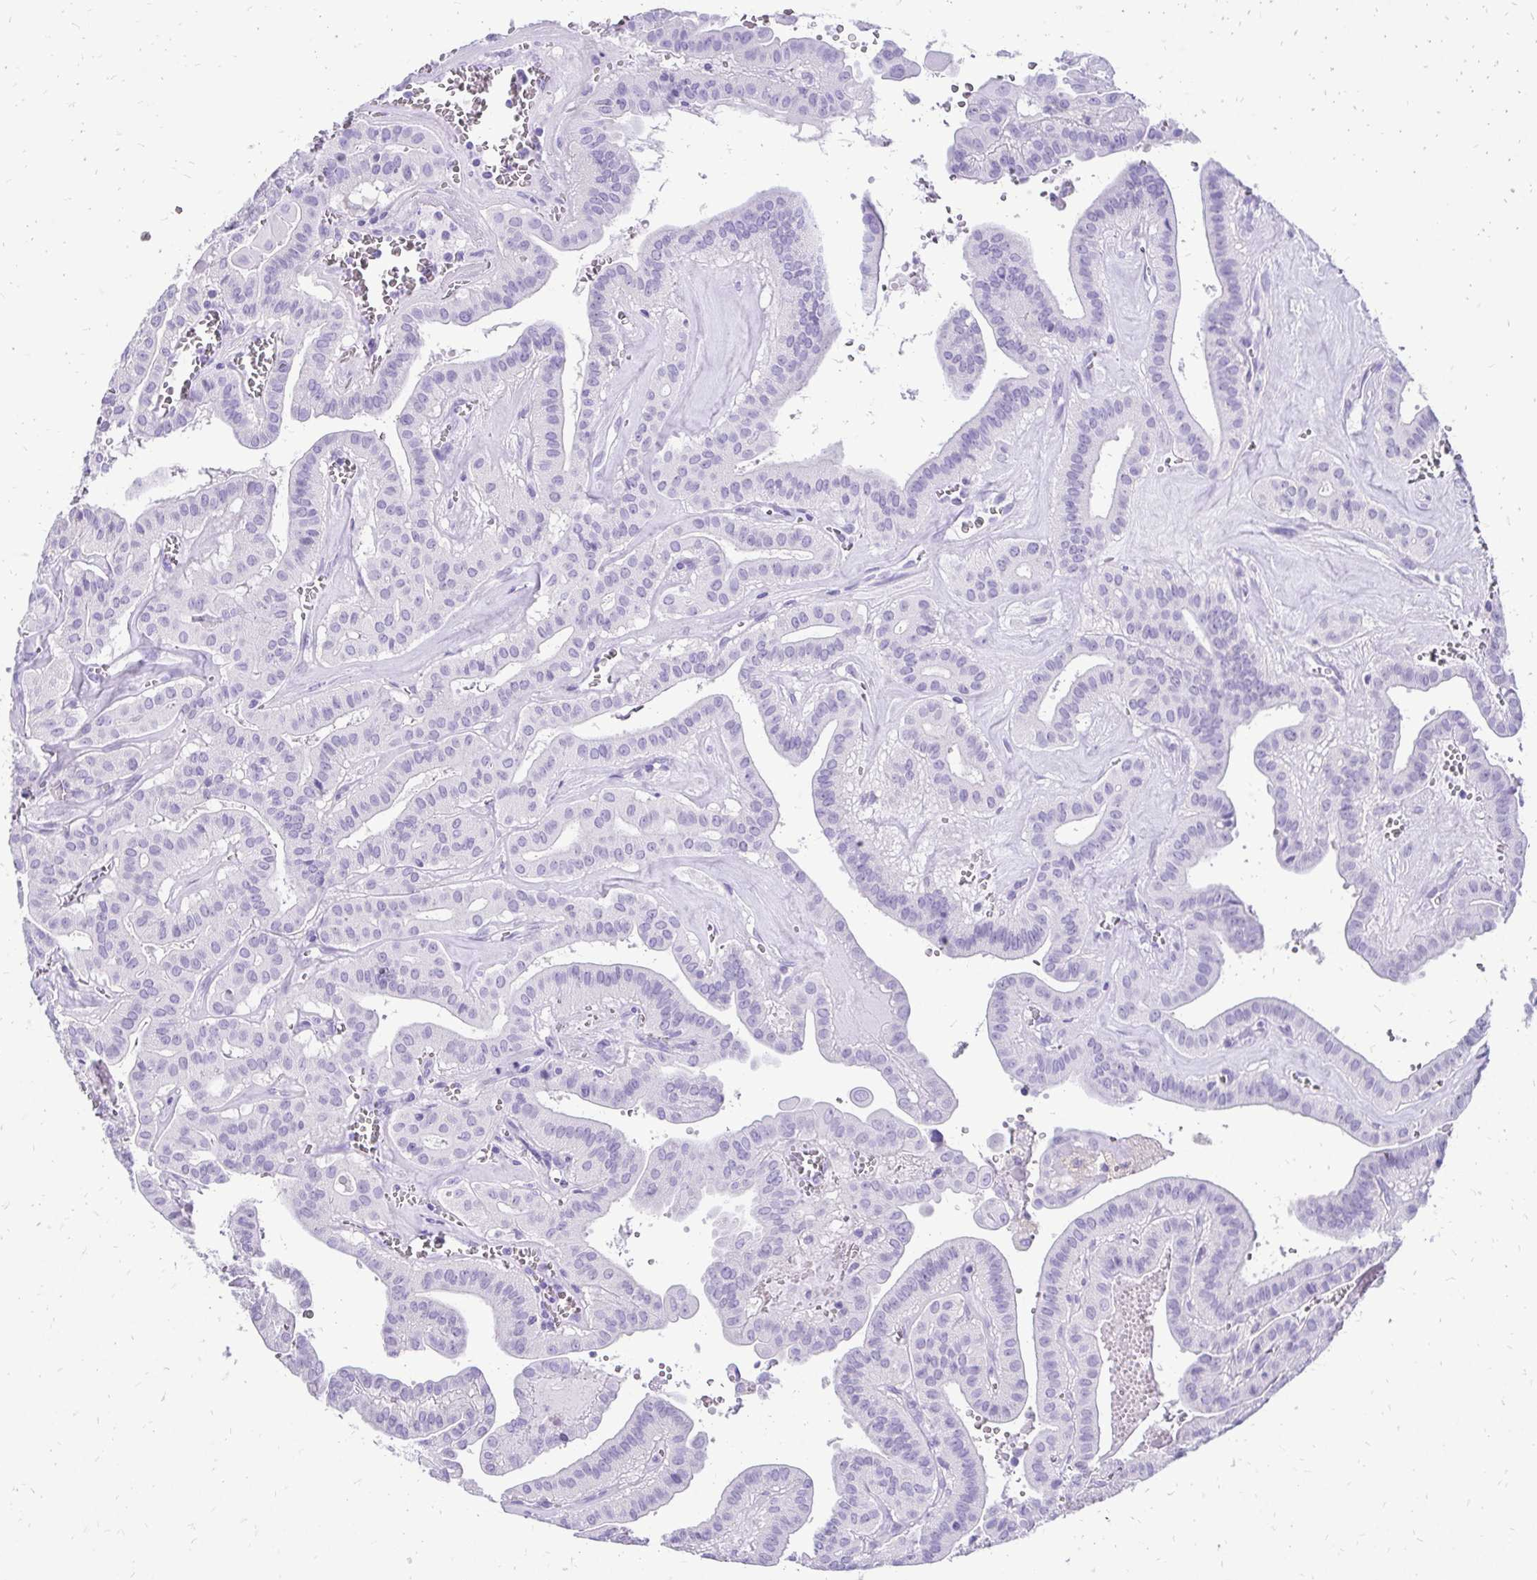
{"staining": {"intensity": "negative", "quantity": "none", "location": "none"}, "tissue": "thyroid cancer", "cell_type": "Tumor cells", "image_type": "cancer", "snomed": [{"axis": "morphology", "description": "Papillary adenocarcinoma, NOS"}, {"axis": "topography", "description": "Thyroid gland"}], "caption": "The histopathology image shows no staining of tumor cells in thyroid papillary adenocarcinoma.", "gene": "SLC32A1", "patient": {"sex": "male", "age": 52}}